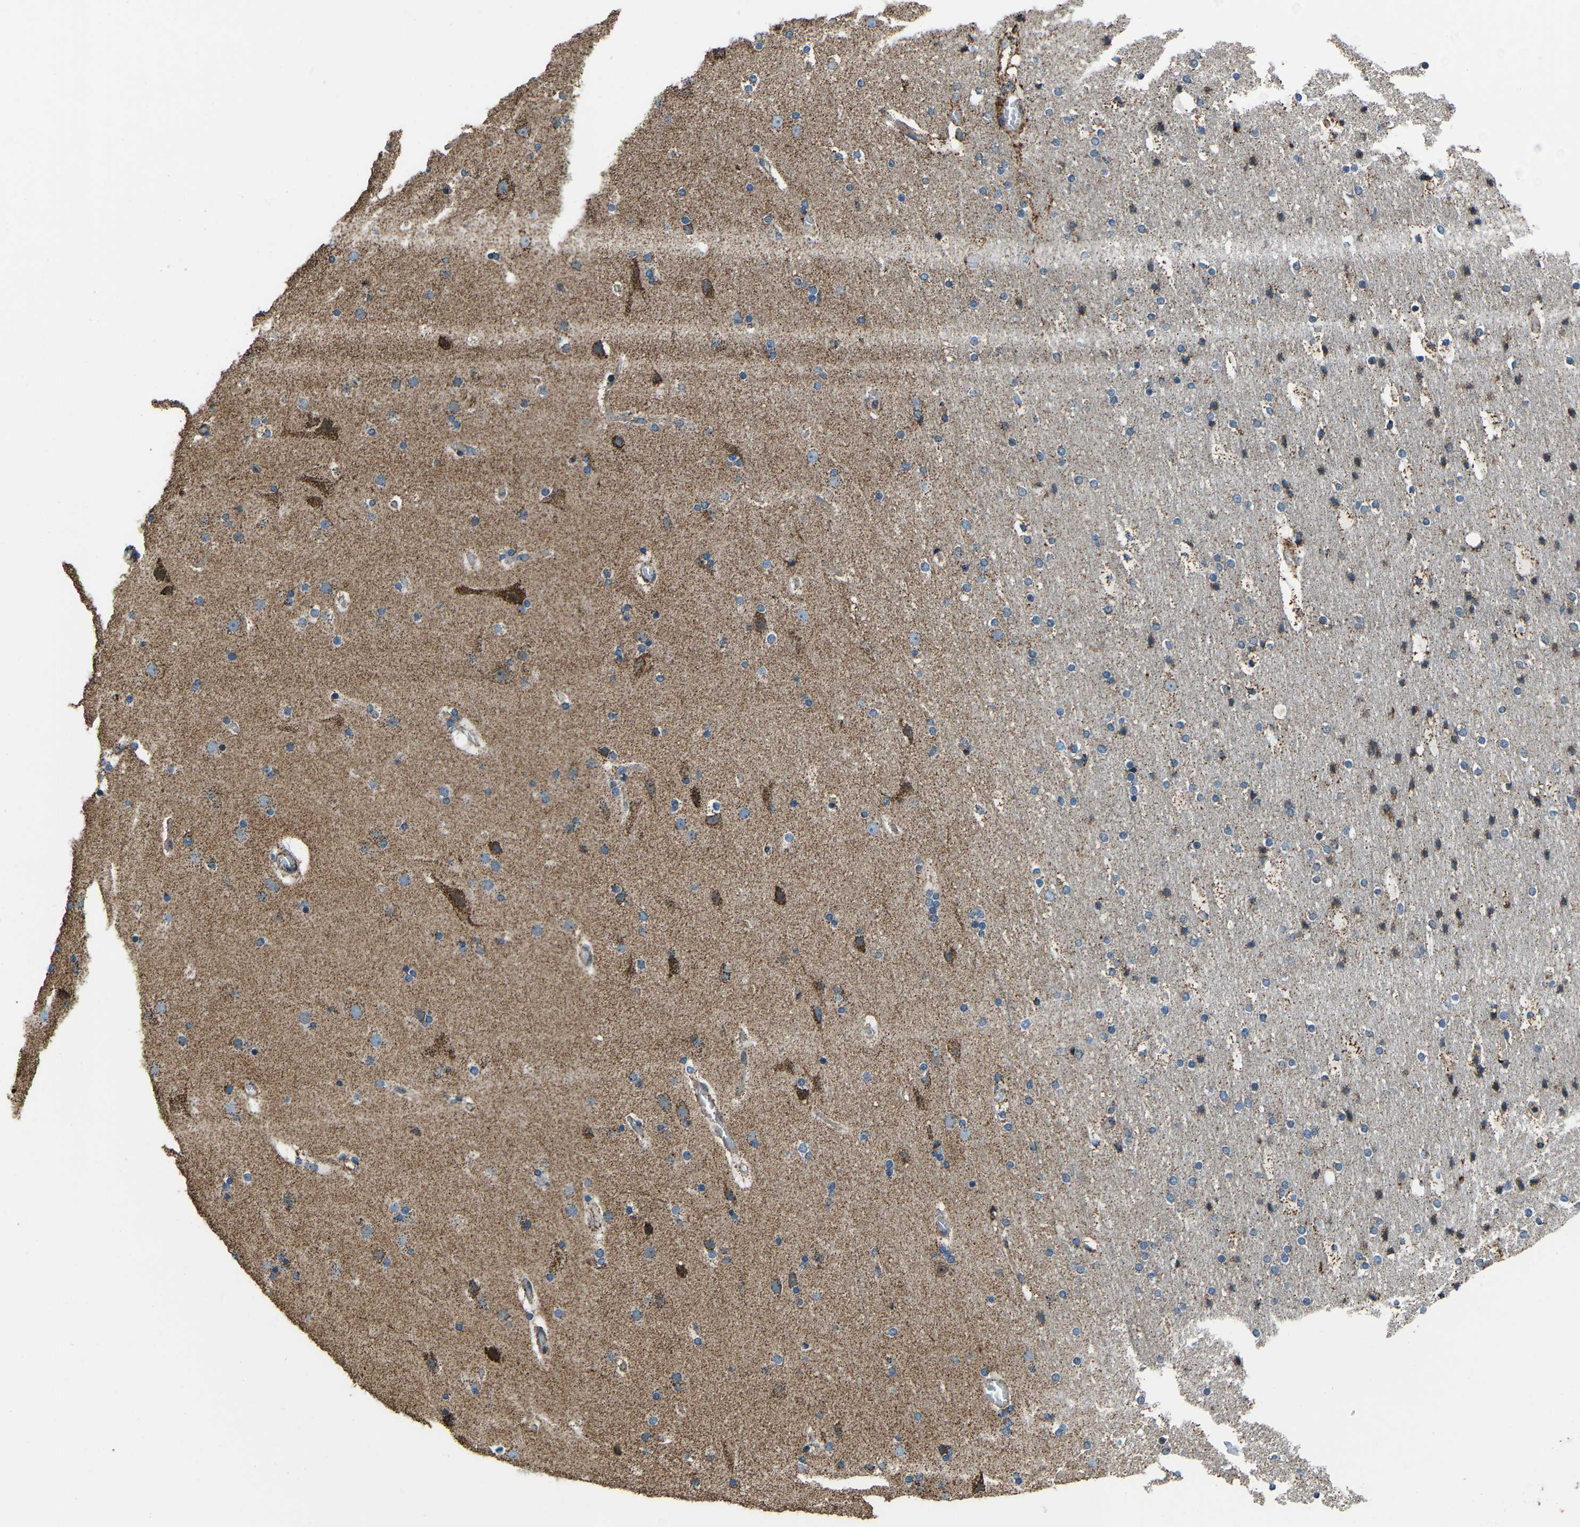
{"staining": {"intensity": "negative", "quantity": "none", "location": "none"}, "tissue": "cerebral cortex", "cell_type": "Endothelial cells", "image_type": "normal", "snomed": [{"axis": "morphology", "description": "Normal tissue, NOS"}, {"axis": "topography", "description": "Cerebral cortex"}], "caption": "Benign cerebral cortex was stained to show a protein in brown. There is no significant expression in endothelial cells. (DAB immunohistochemistry (IHC), high magnification).", "gene": "RBM33", "patient": {"sex": "male", "age": 57}}